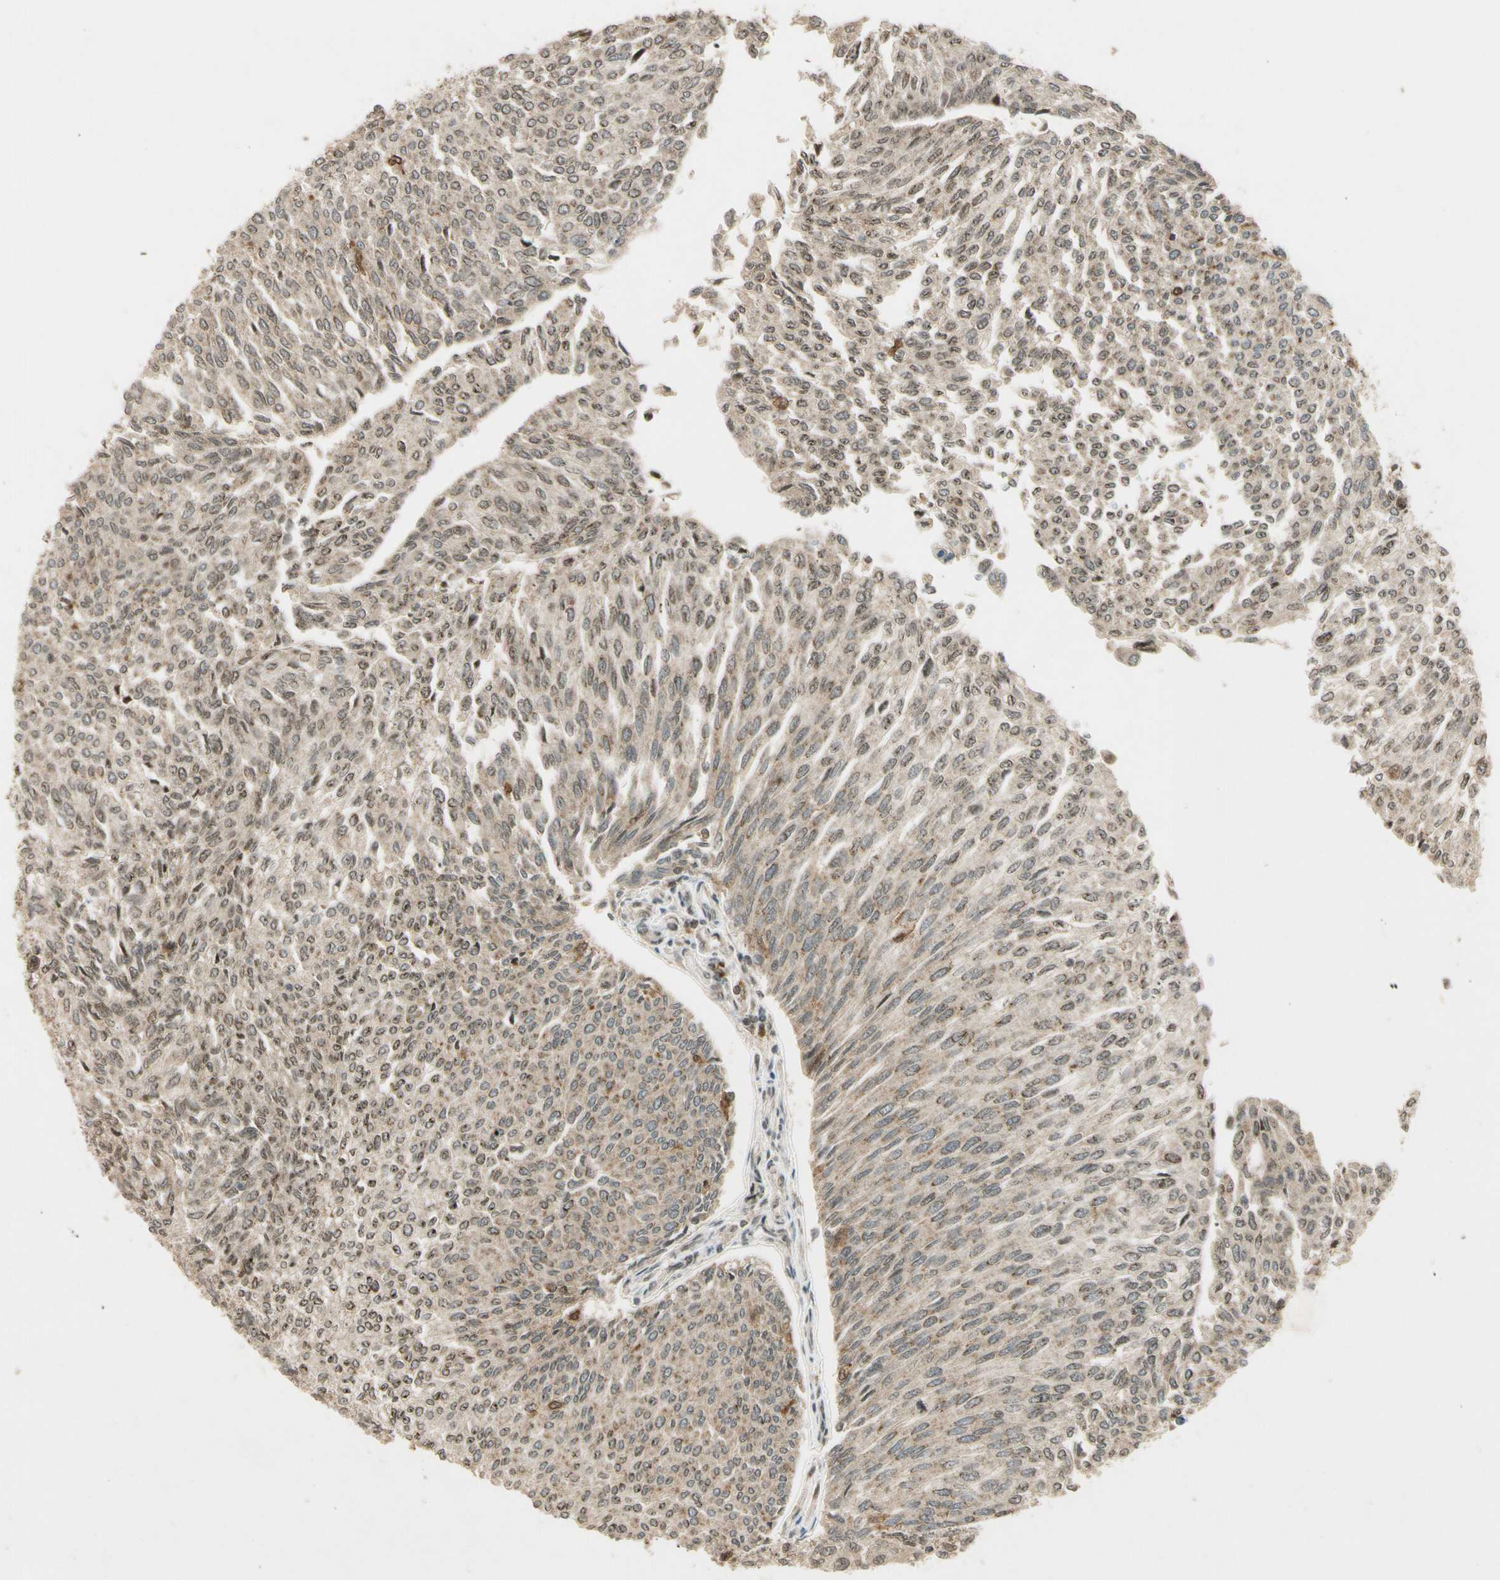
{"staining": {"intensity": "weak", "quantity": ">75%", "location": "cytoplasmic/membranous"}, "tissue": "urothelial cancer", "cell_type": "Tumor cells", "image_type": "cancer", "snomed": [{"axis": "morphology", "description": "Urothelial carcinoma, Low grade"}, {"axis": "topography", "description": "Urinary bladder"}], "caption": "Brown immunohistochemical staining in human low-grade urothelial carcinoma exhibits weak cytoplasmic/membranous expression in about >75% of tumor cells.", "gene": "ZNF135", "patient": {"sex": "female", "age": 79}}